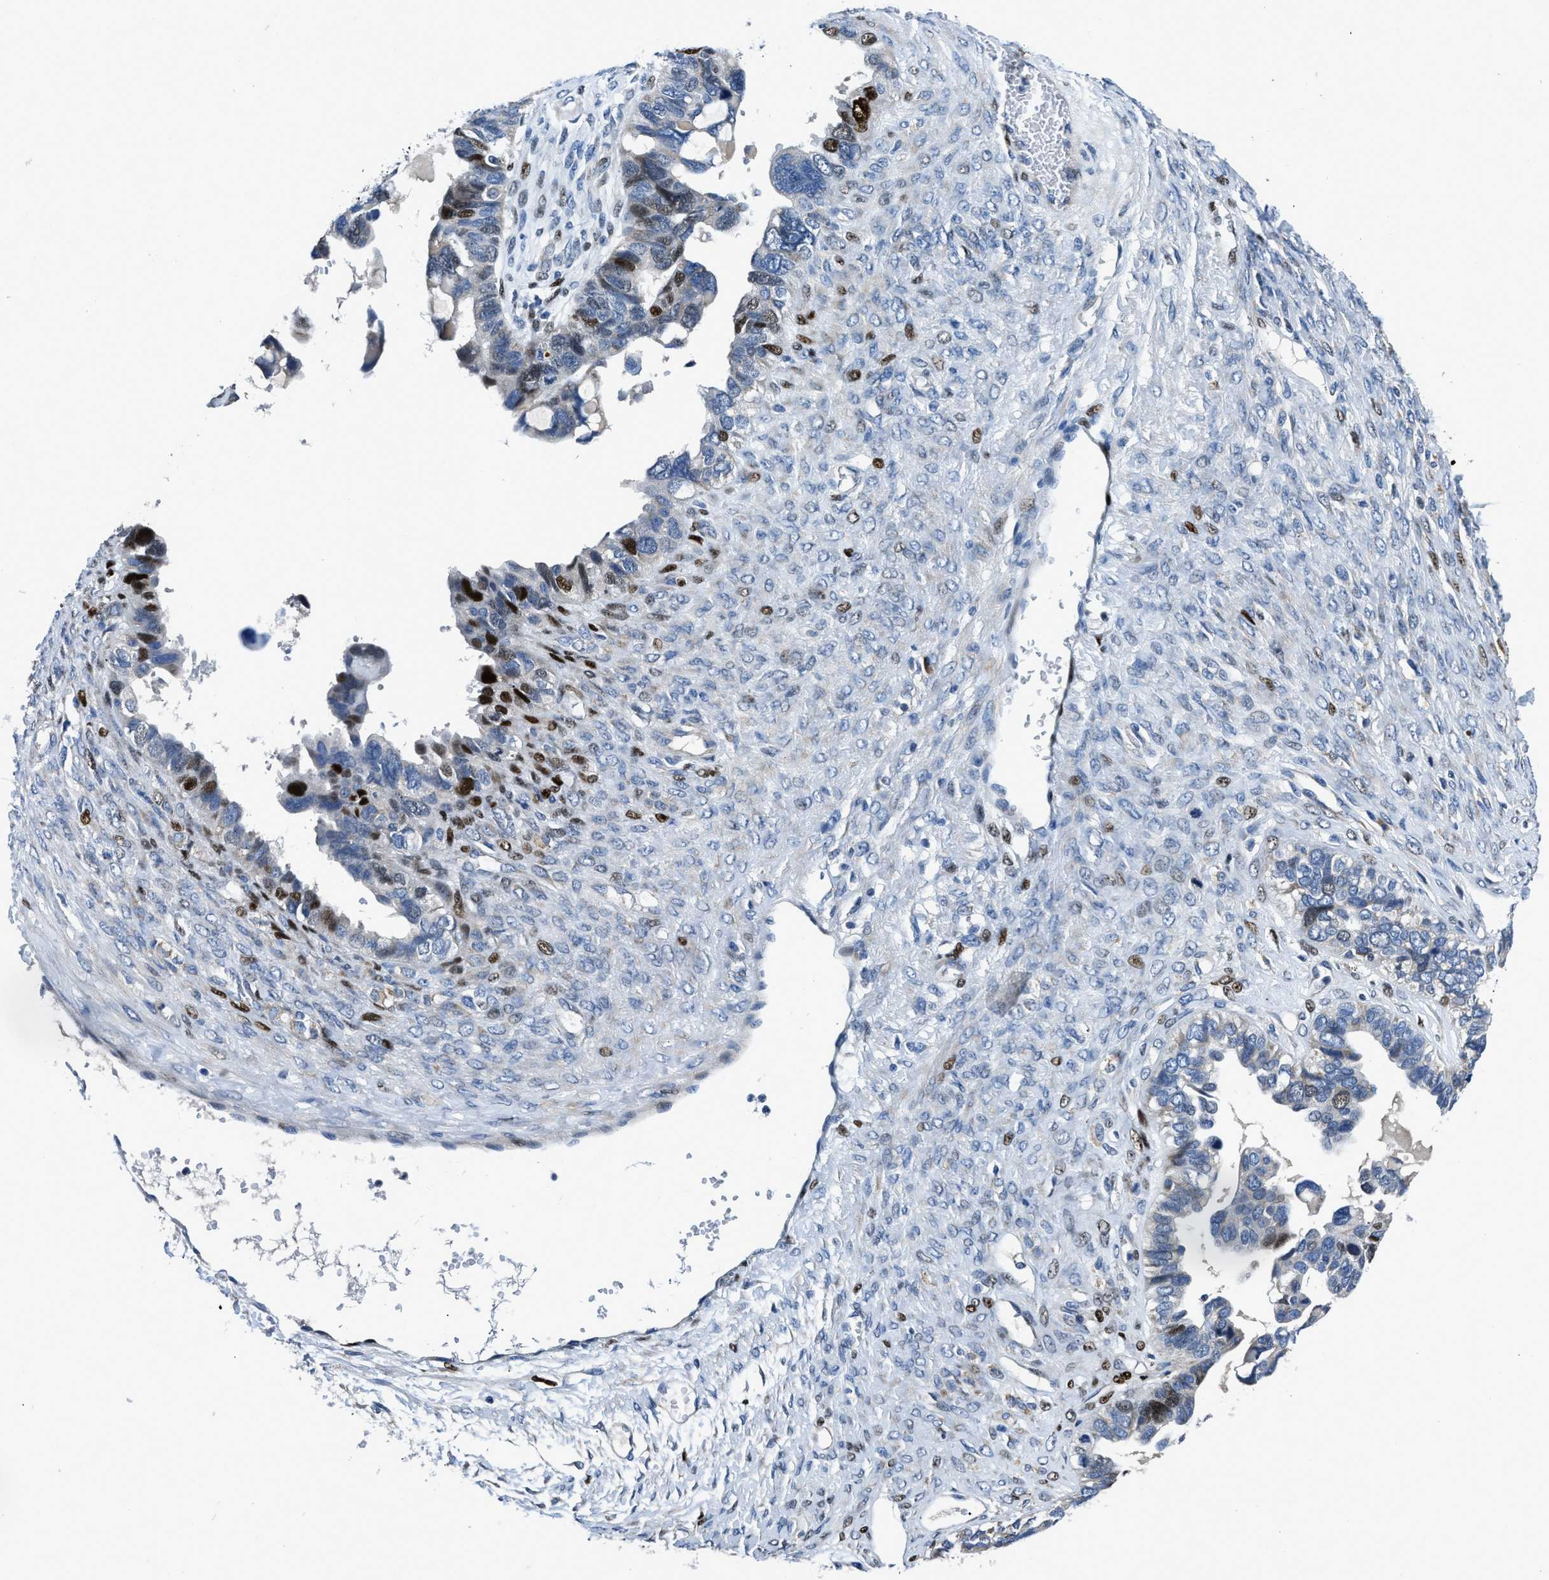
{"staining": {"intensity": "strong", "quantity": "<25%", "location": "nuclear"}, "tissue": "ovarian cancer", "cell_type": "Tumor cells", "image_type": "cancer", "snomed": [{"axis": "morphology", "description": "Cystadenocarcinoma, serous, NOS"}, {"axis": "topography", "description": "Ovary"}], "caption": "Ovarian serous cystadenocarcinoma stained for a protein (brown) shows strong nuclear positive staining in approximately <25% of tumor cells.", "gene": "EGR1", "patient": {"sex": "female", "age": 79}}